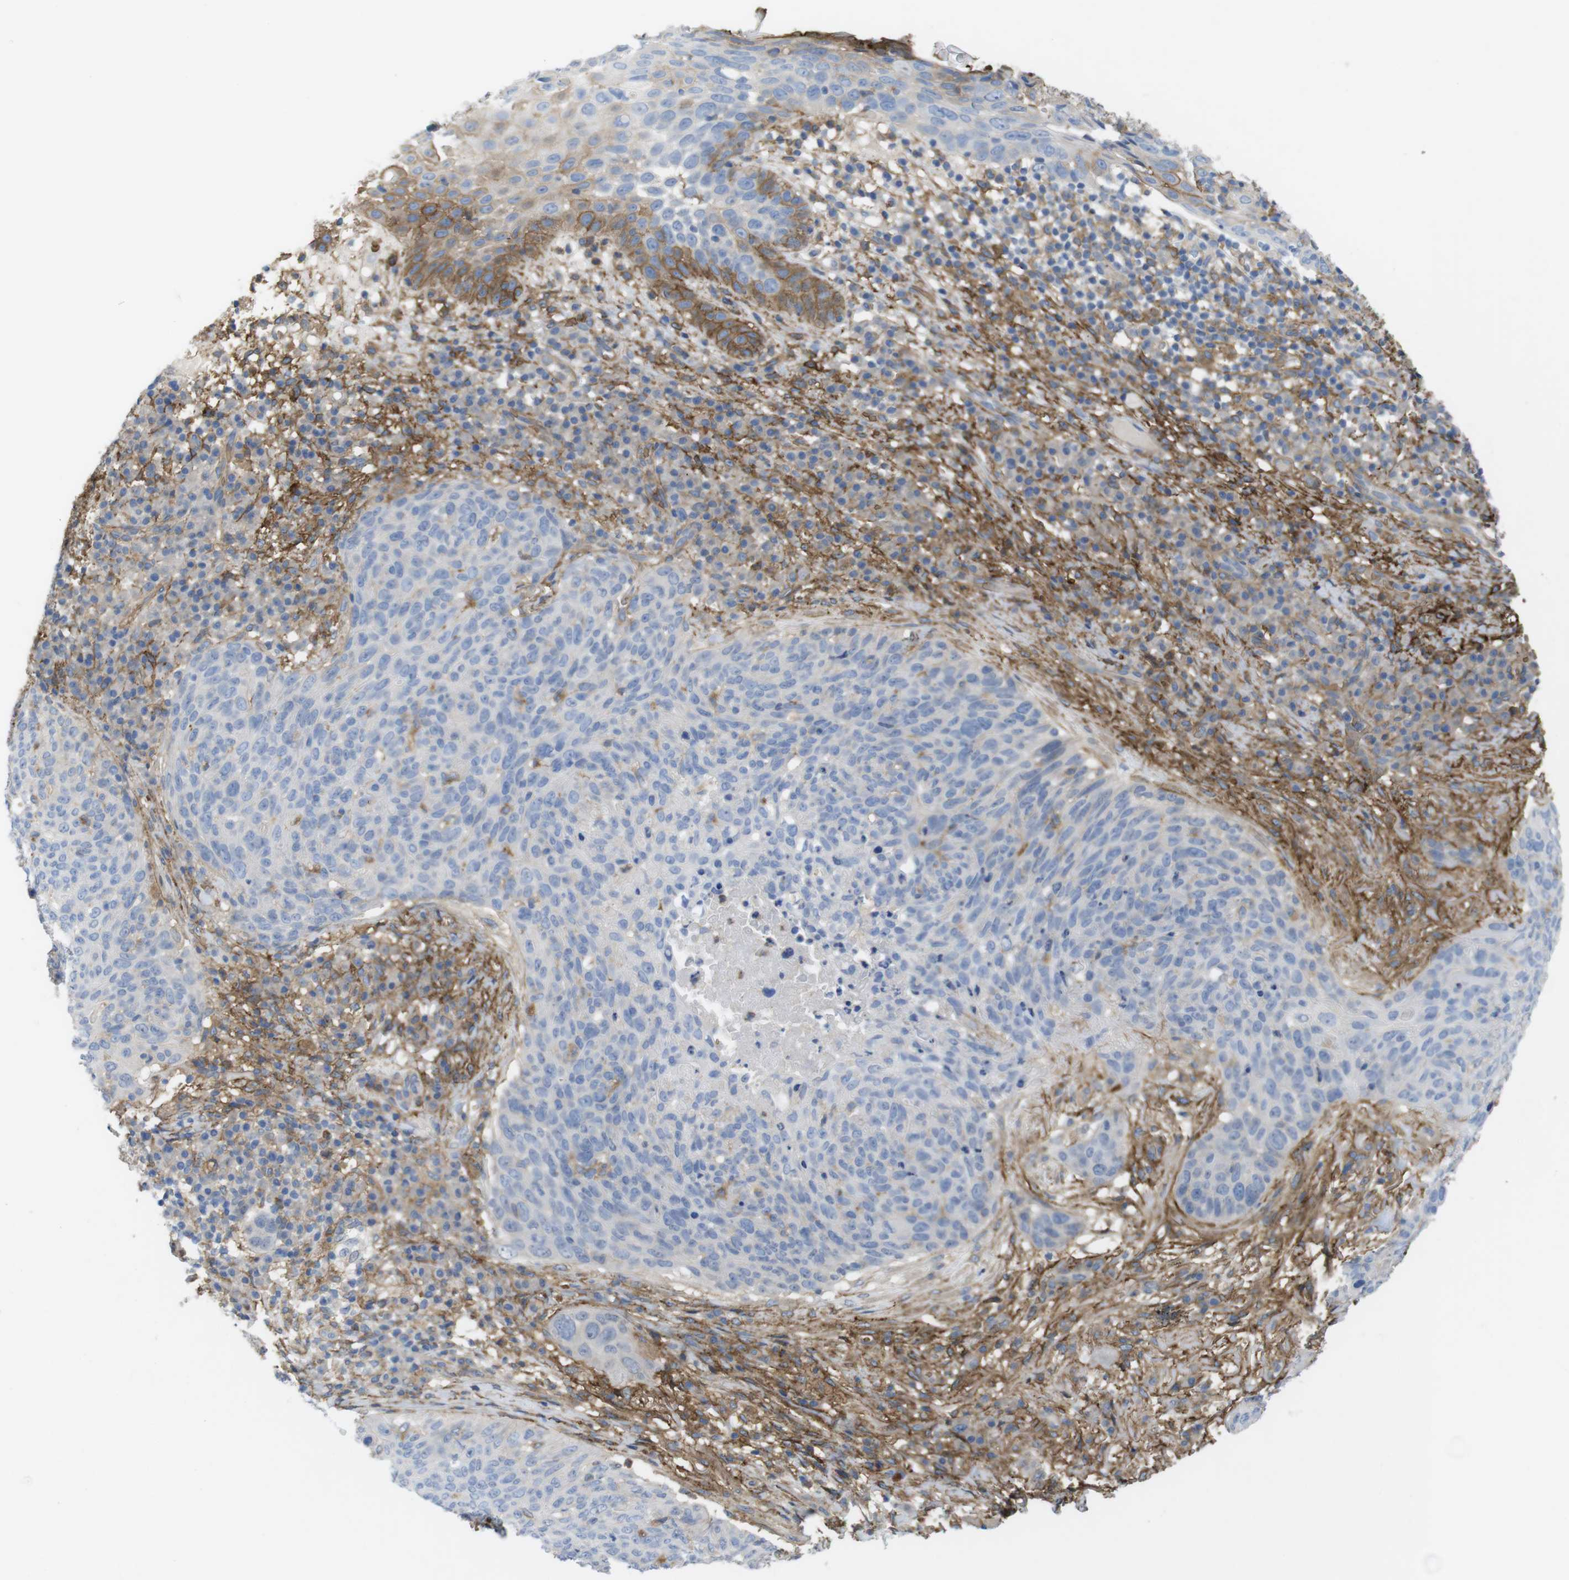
{"staining": {"intensity": "negative", "quantity": "none", "location": "none"}, "tissue": "skin cancer", "cell_type": "Tumor cells", "image_type": "cancer", "snomed": [{"axis": "morphology", "description": "Squamous cell carcinoma in situ, NOS"}, {"axis": "morphology", "description": "Squamous cell carcinoma, NOS"}, {"axis": "topography", "description": "Skin"}], "caption": "Human squamous cell carcinoma in situ (skin) stained for a protein using immunohistochemistry (IHC) demonstrates no expression in tumor cells.", "gene": "CYBRD1", "patient": {"sex": "male", "age": 93}}